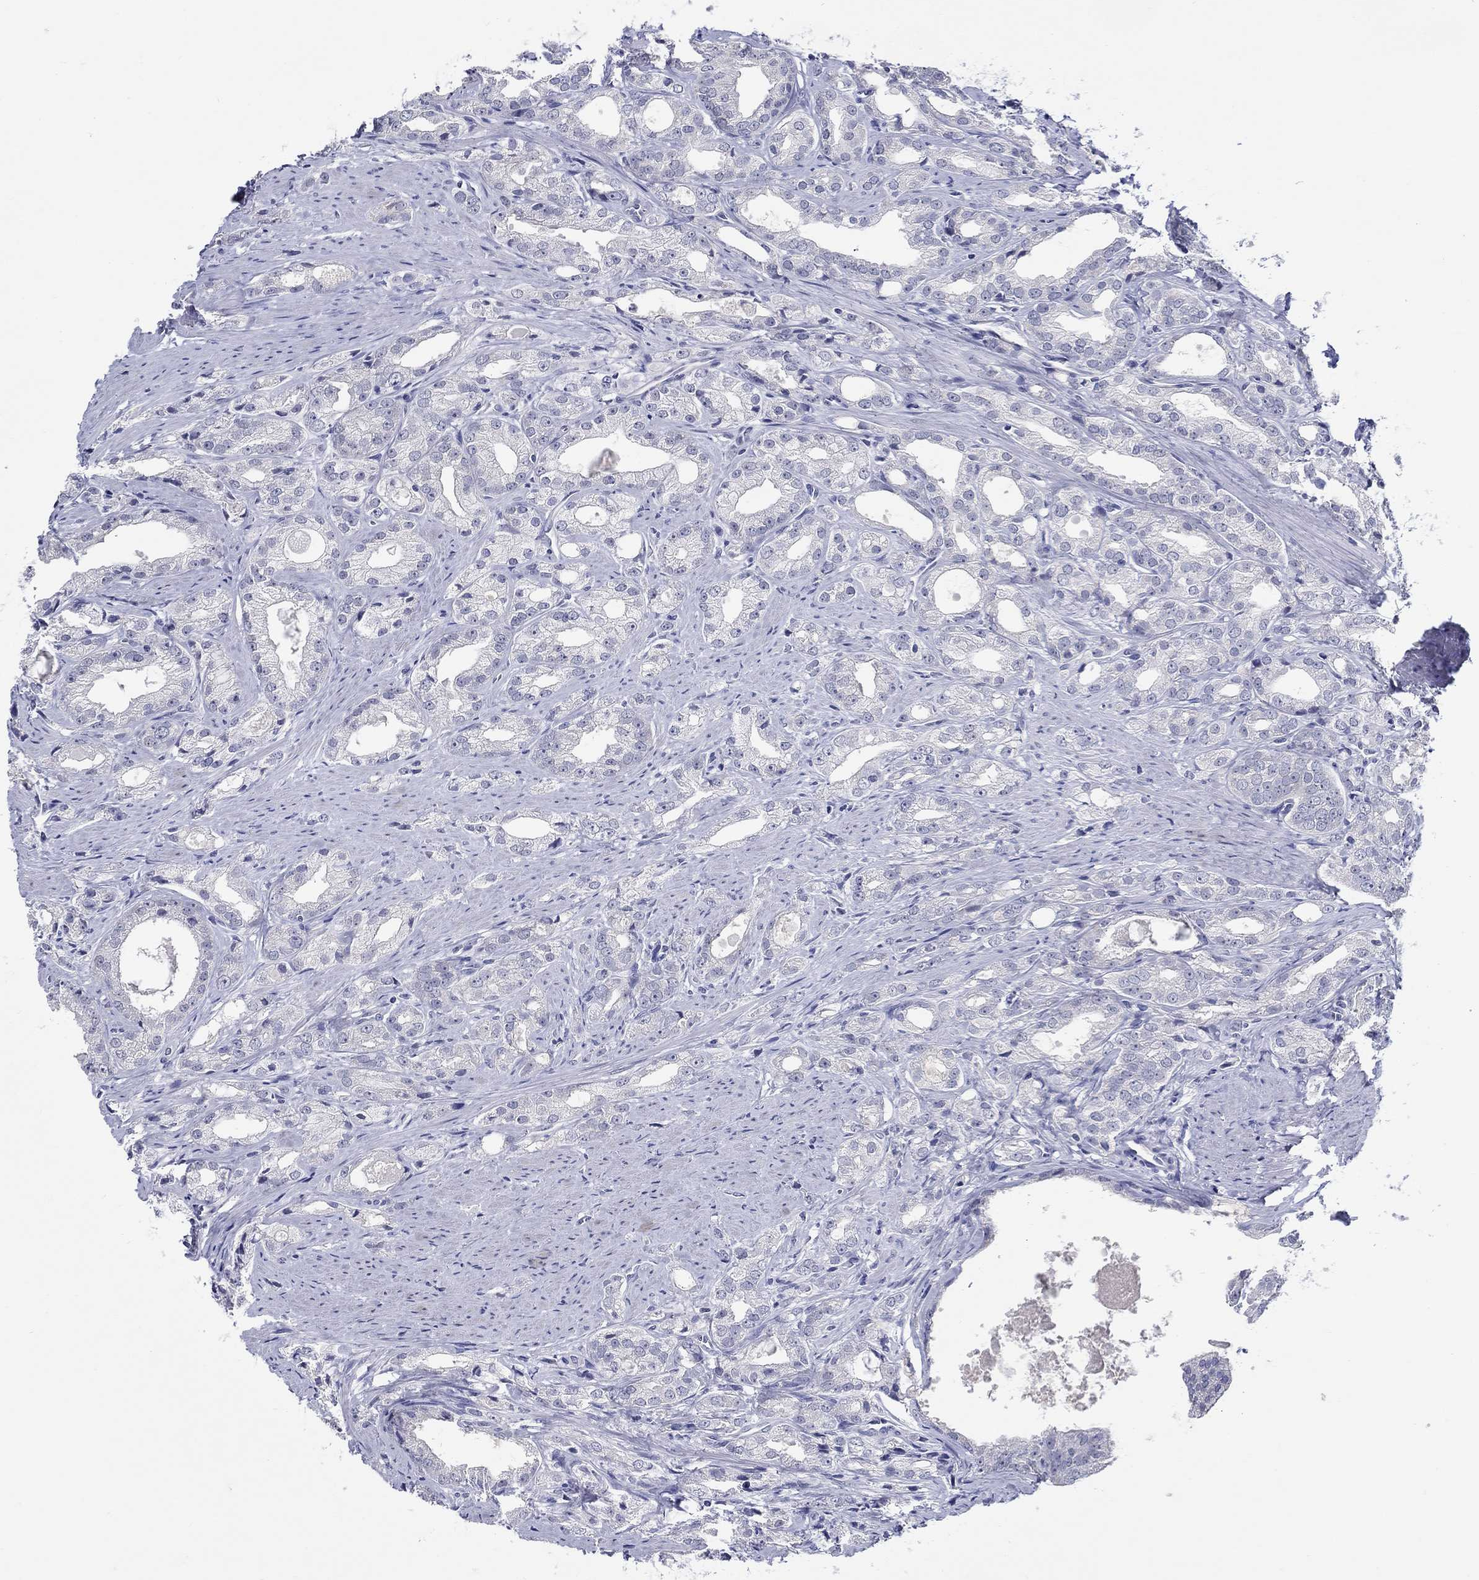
{"staining": {"intensity": "negative", "quantity": "none", "location": "none"}, "tissue": "prostate cancer", "cell_type": "Tumor cells", "image_type": "cancer", "snomed": [{"axis": "morphology", "description": "Adenocarcinoma, NOS"}, {"axis": "morphology", "description": "Adenocarcinoma, High grade"}, {"axis": "topography", "description": "Prostate"}], "caption": "This photomicrograph is of adenocarcinoma (high-grade) (prostate) stained with IHC to label a protein in brown with the nuclei are counter-stained blue. There is no staining in tumor cells. (DAB IHC, high magnification).", "gene": "SLC30A3", "patient": {"sex": "male", "age": 70}}